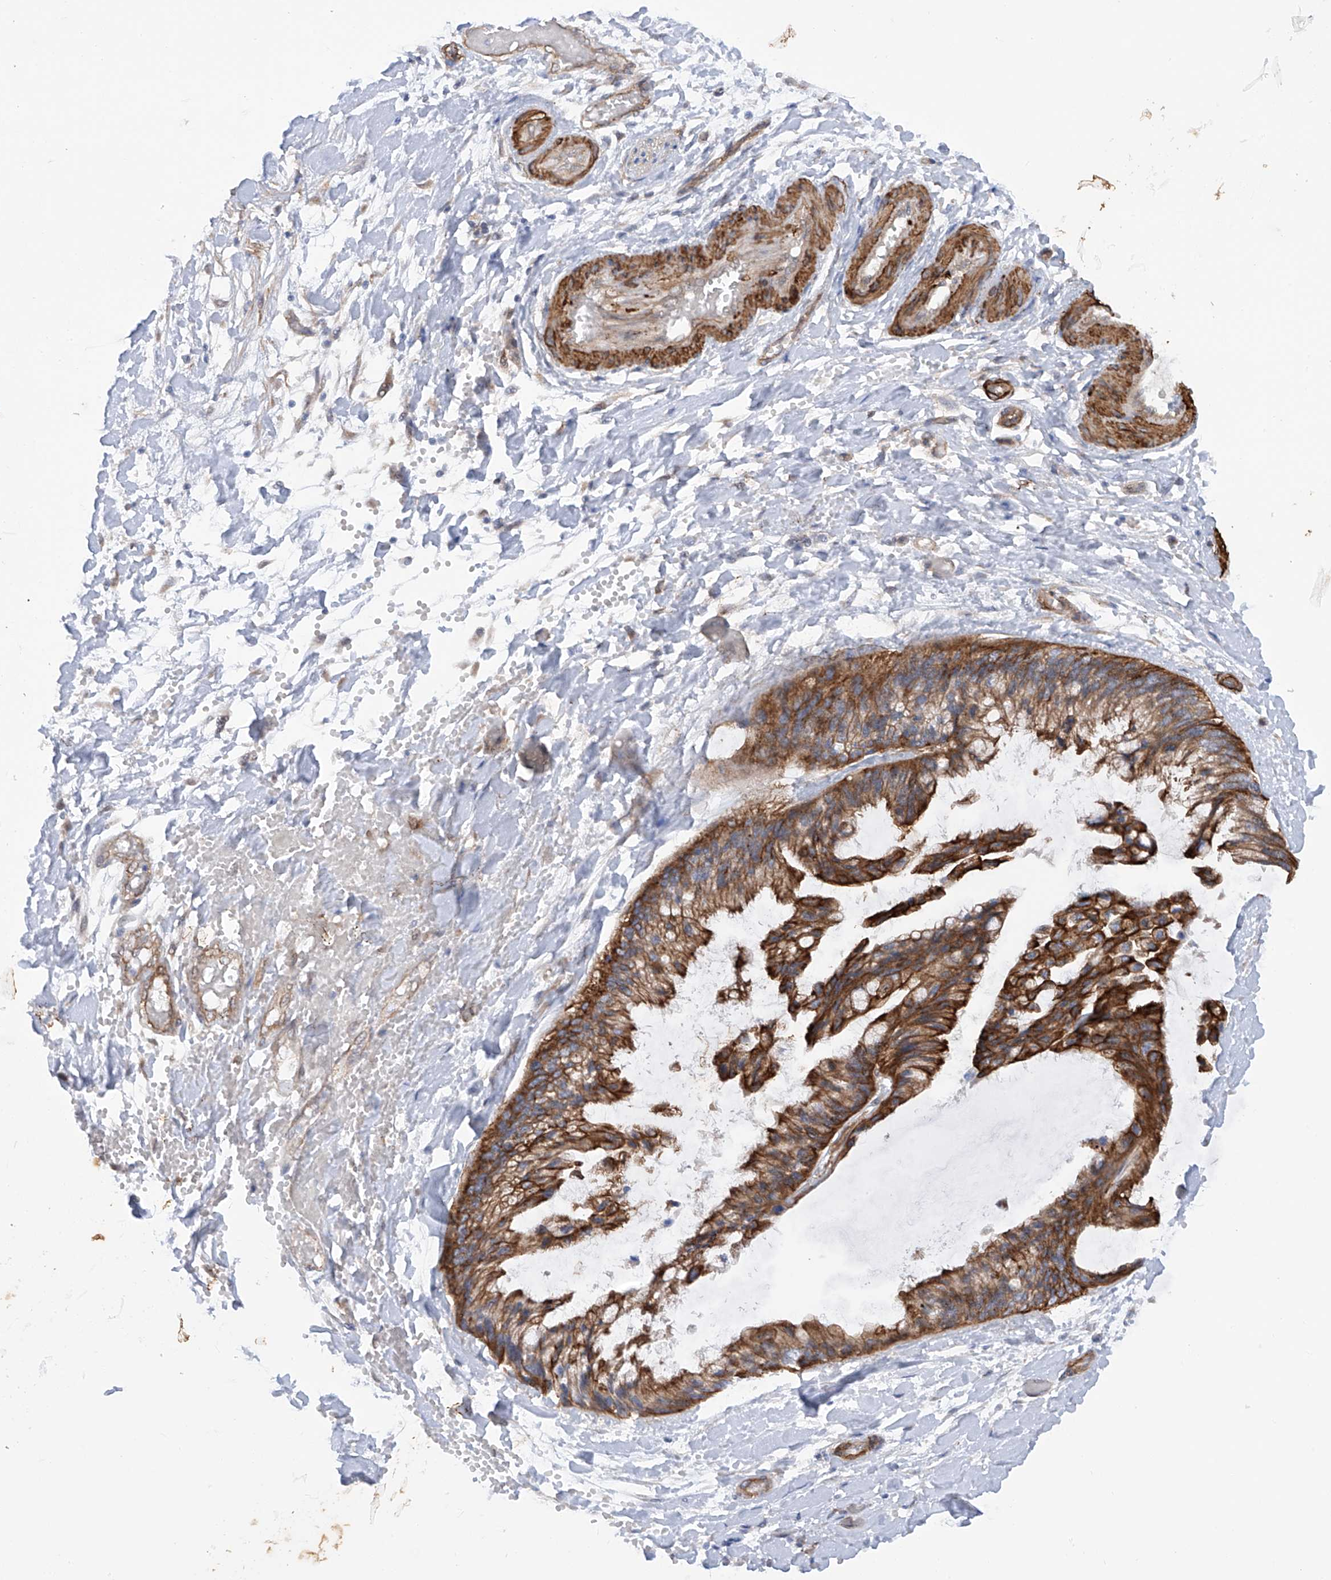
{"staining": {"intensity": "strong", "quantity": ">75%", "location": "cytoplasmic/membranous"}, "tissue": "ovarian cancer", "cell_type": "Tumor cells", "image_type": "cancer", "snomed": [{"axis": "morphology", "description": "Cystadenocarcinoma, mucinous, NOS"}, {"axis": "topography", "description": "Ovary"}], "caption": "Mucinous cystadenocarcinoma (ovarian) tissue reveals strong cytoplasmic/membranous expression in about >75% of tumor cells", "gene": "ZNF490", "patient": {"sex": "female", "age": 39}}